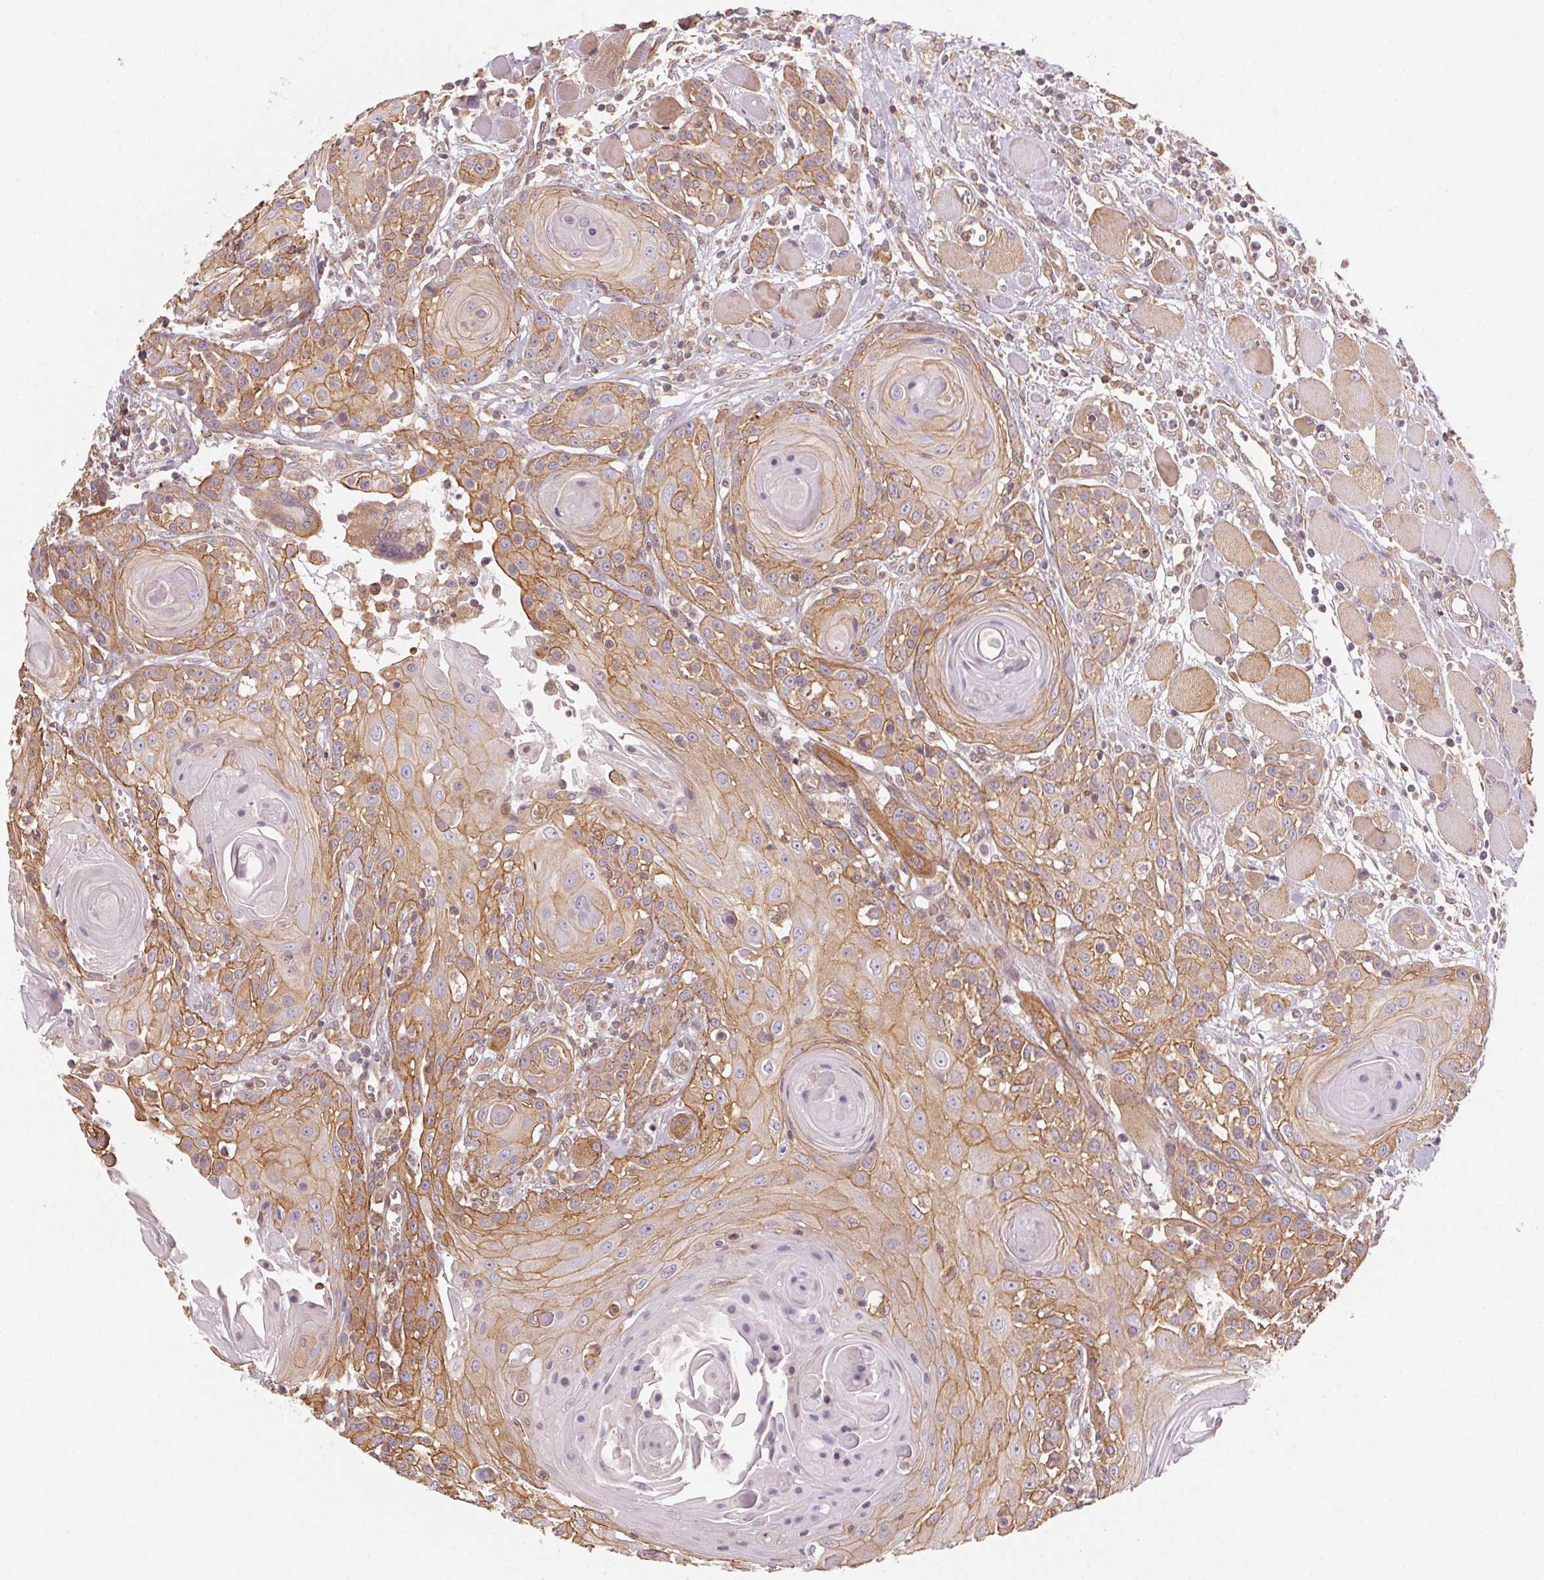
{"staining": {"intensity": "weak", "quantity": ">75%", "location": "cytoplasmic/membranous"}, "tissue": "head and neck cancer", "cell_type": "Tumor cells", "image_type": "cancer", "snomed": [{"axis": "morphology", "description": "Squamous cell carcinoma, NOS"}, {"axis": "topography", "description": "Head-Neck"}], "caption": "This image demonstrates squamous cell carcinoma (head and neck) stained with IHC to label a protein in brown. The cytoplasmic/membranous of tumor cells show weak positivity for the protein. Nuclei are counter-stained blue.", "gene": "PLA2G4F", "patient": {"sex": "female", "age": 80}}